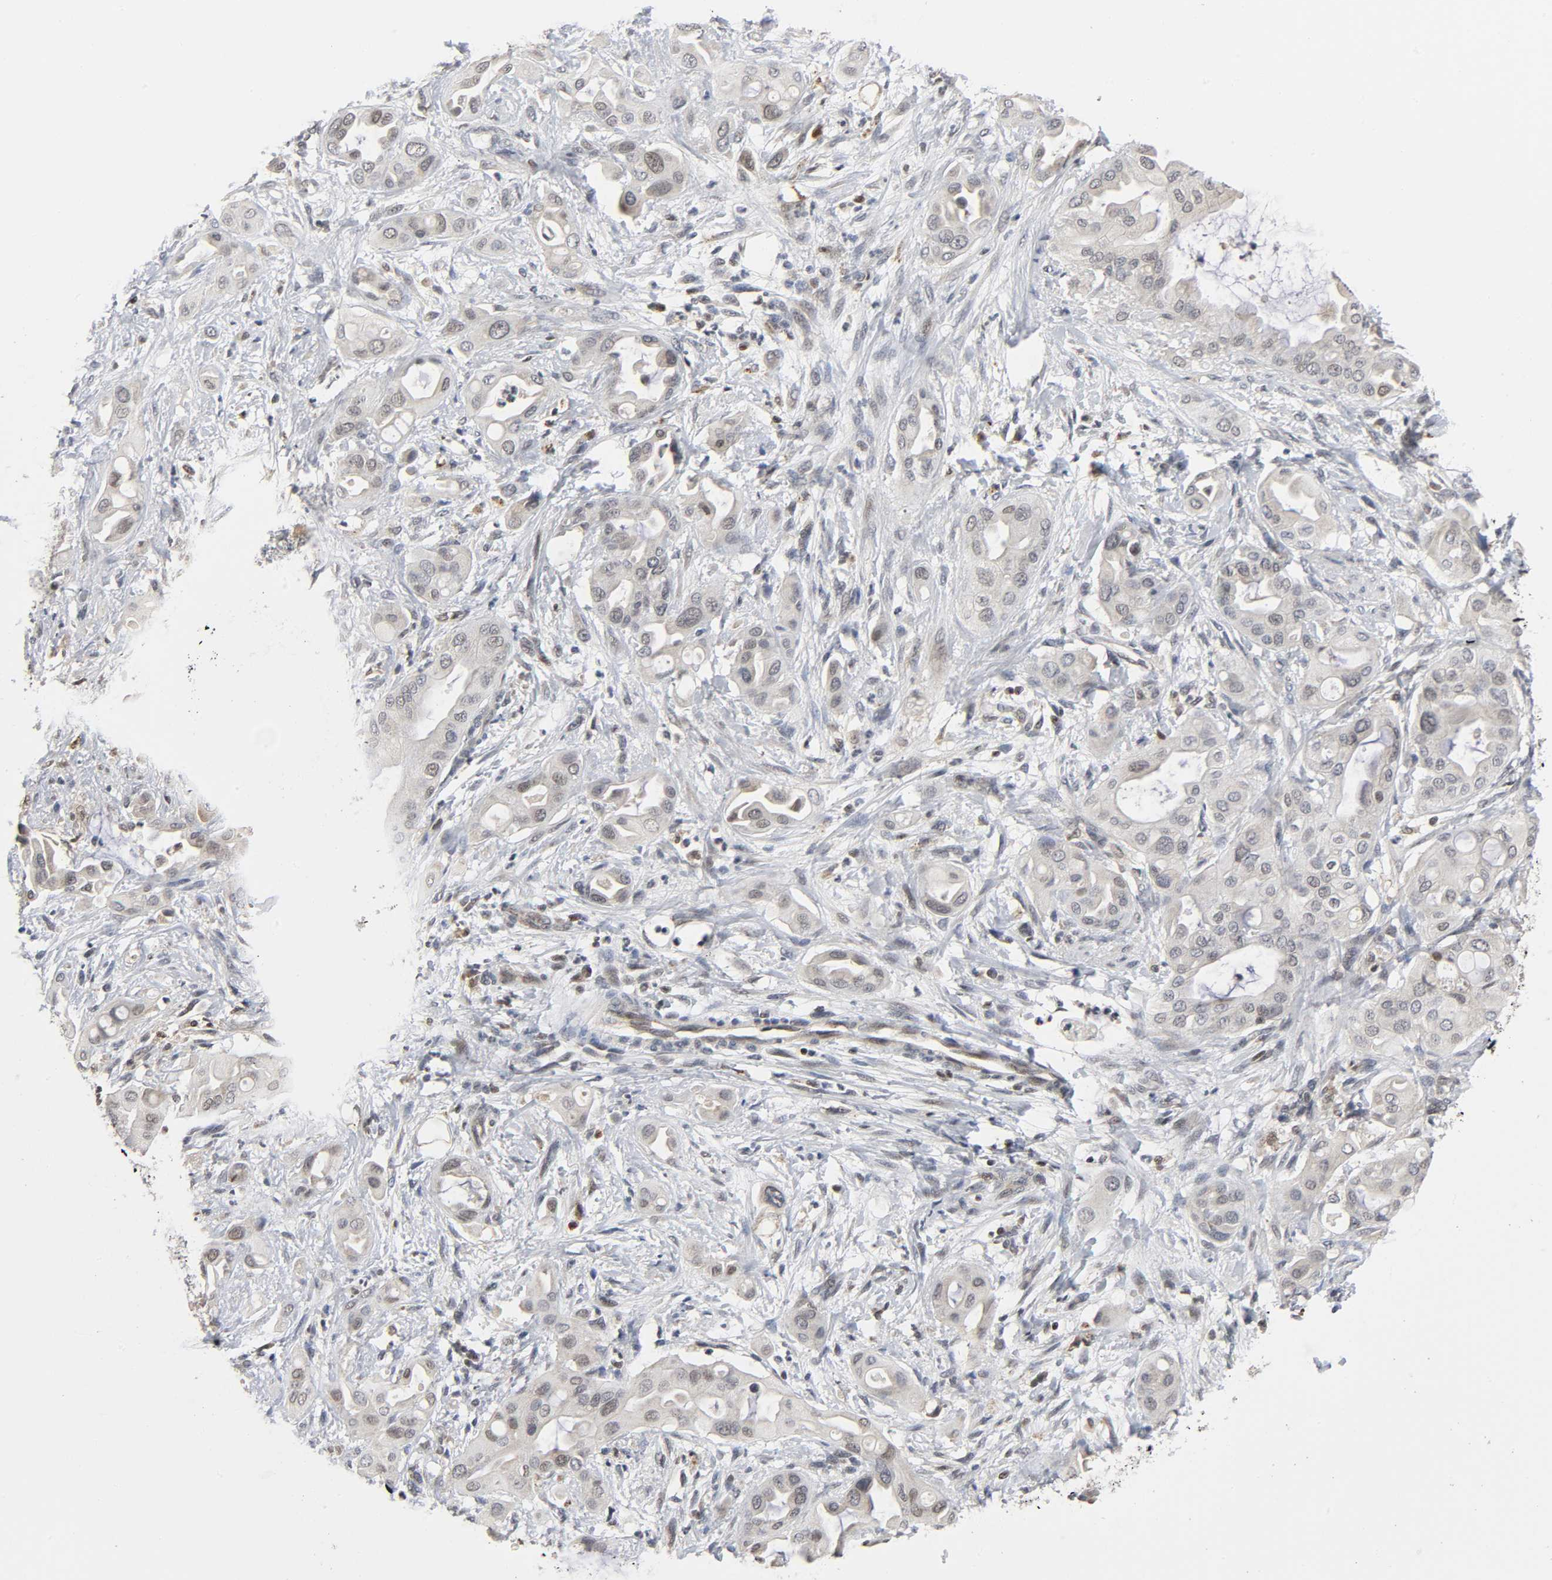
{"staining": {"intensity": "negative", "quantity": "none", "location": "none"}, "tissue": "pancreatic cancer", "cell_type": "Tumor cells", "image_type": "cancer", "snomed": [{"axis": "morphology", "description": "Adenocarcinoma, NOS"}, {"axis": "morphology", "description": "Adenocarcinoma, metastatic, NOS"}, {"axis": "topography", "description": "Lymph node"}, {"axis": "topography", "description": "Pancreas"}, {"axis": "topography", "description": "Duodenum"}], "caption": "Histopathology image shows no significant protein positivity in tumor cells of pancreatic cancer. The staining was performed using DAB (3,3'-diaminobenzidine) to visualize the protein expression in brown, while the nuclei were stained in blue with hematoxylin (Magnification: 20x).", "gene": "KAT2B", "patient": {"sex": "female", "age": 64}}